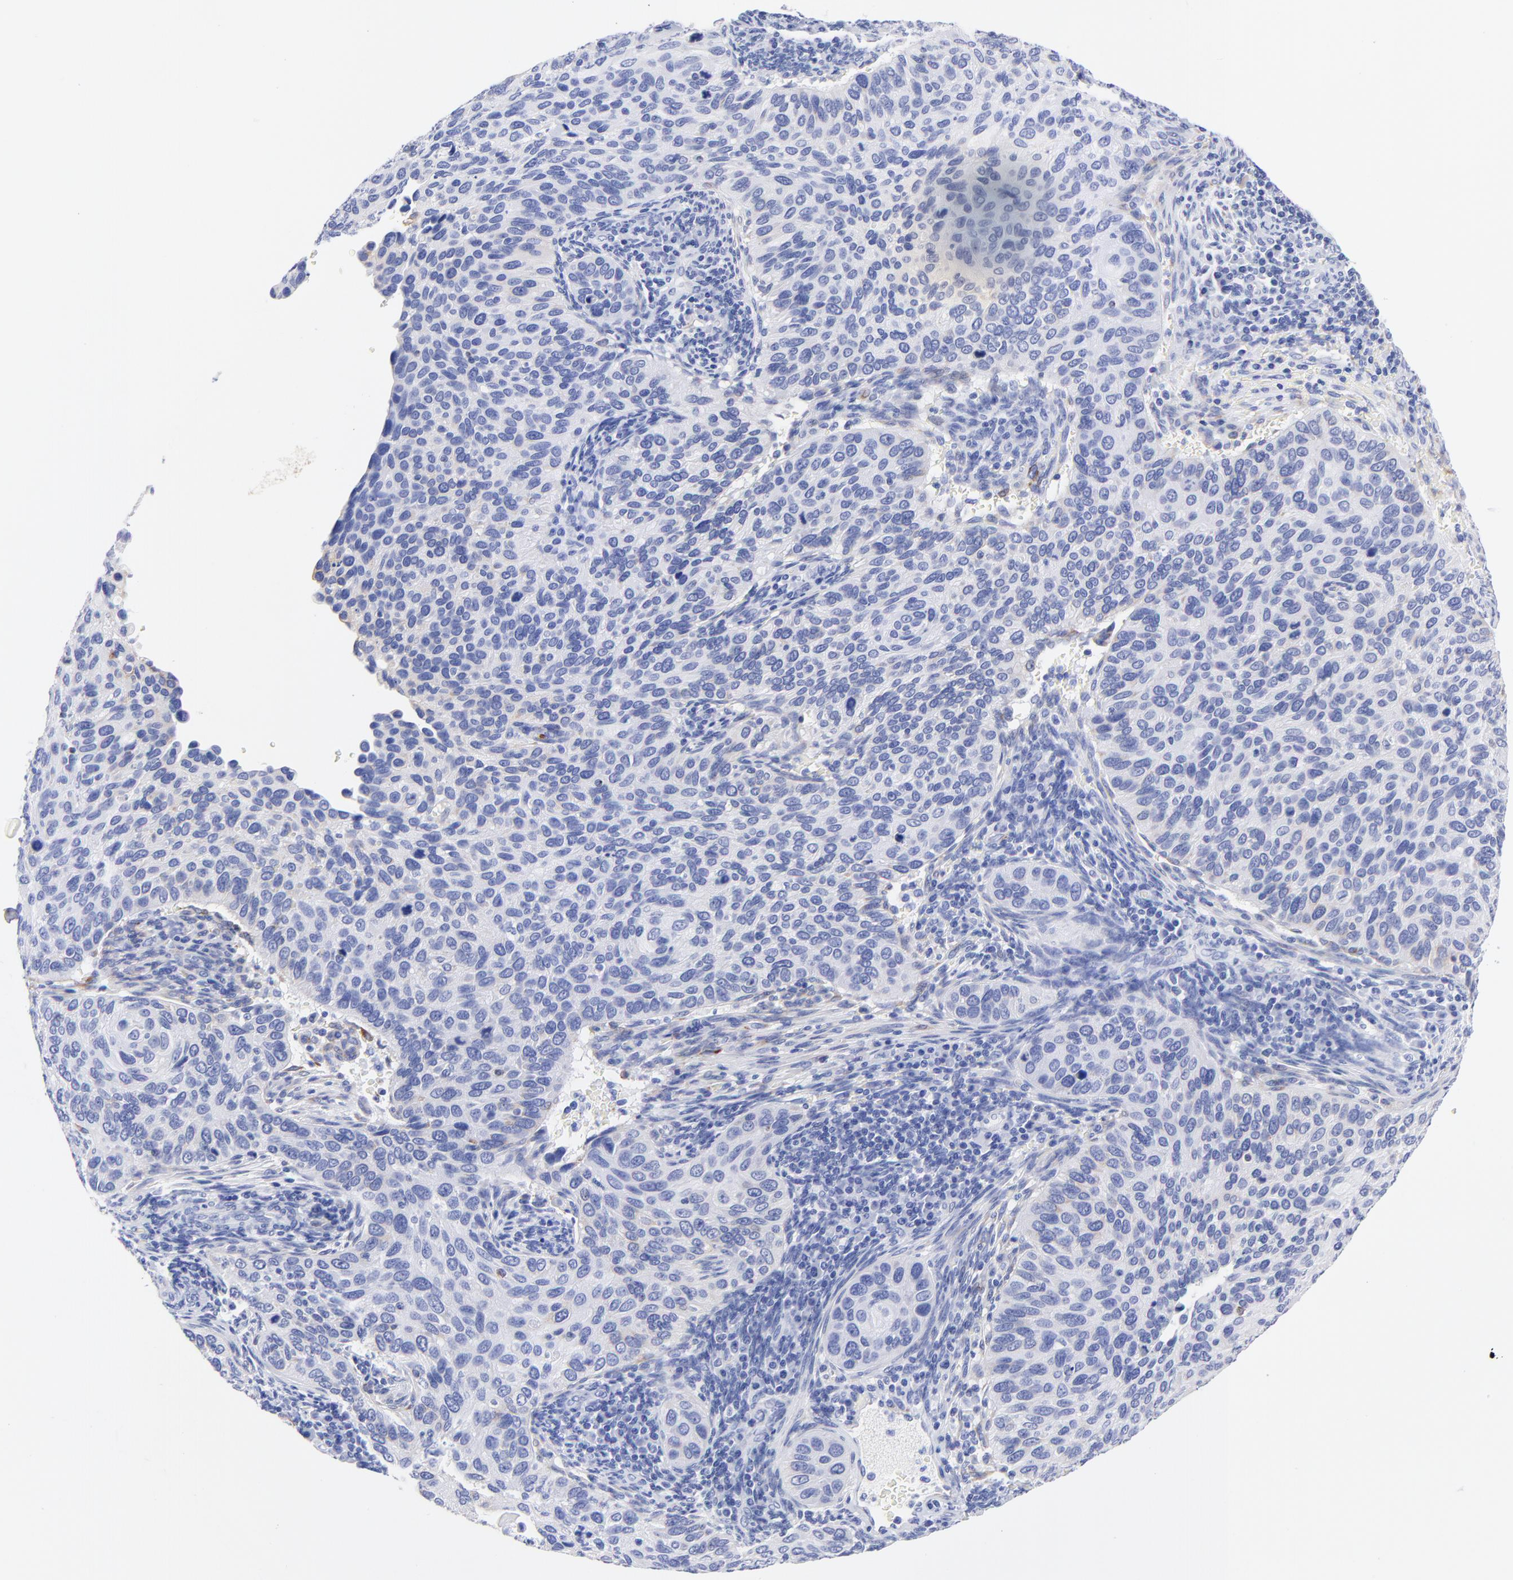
{"staining": {"intensity": "negative", "quantity": "none", "location": "none"}, "tissue": "cervical cancer", "cell_type": "Tumor cells", "image_type": "cancer", "snomed": [{"axis": "morphology", "description": "Adenocarcinoma, NOS"}, {"axis": "topography", "description": "Cervix"}], "caption": "Human adenocarcinoma (cervical) stained for a protein using immunohistochemistry (IHC) exhibits no expression in tumor cells.", "gene": "C1QTNF6", "patient": {"sex": "female", "age": 29}}